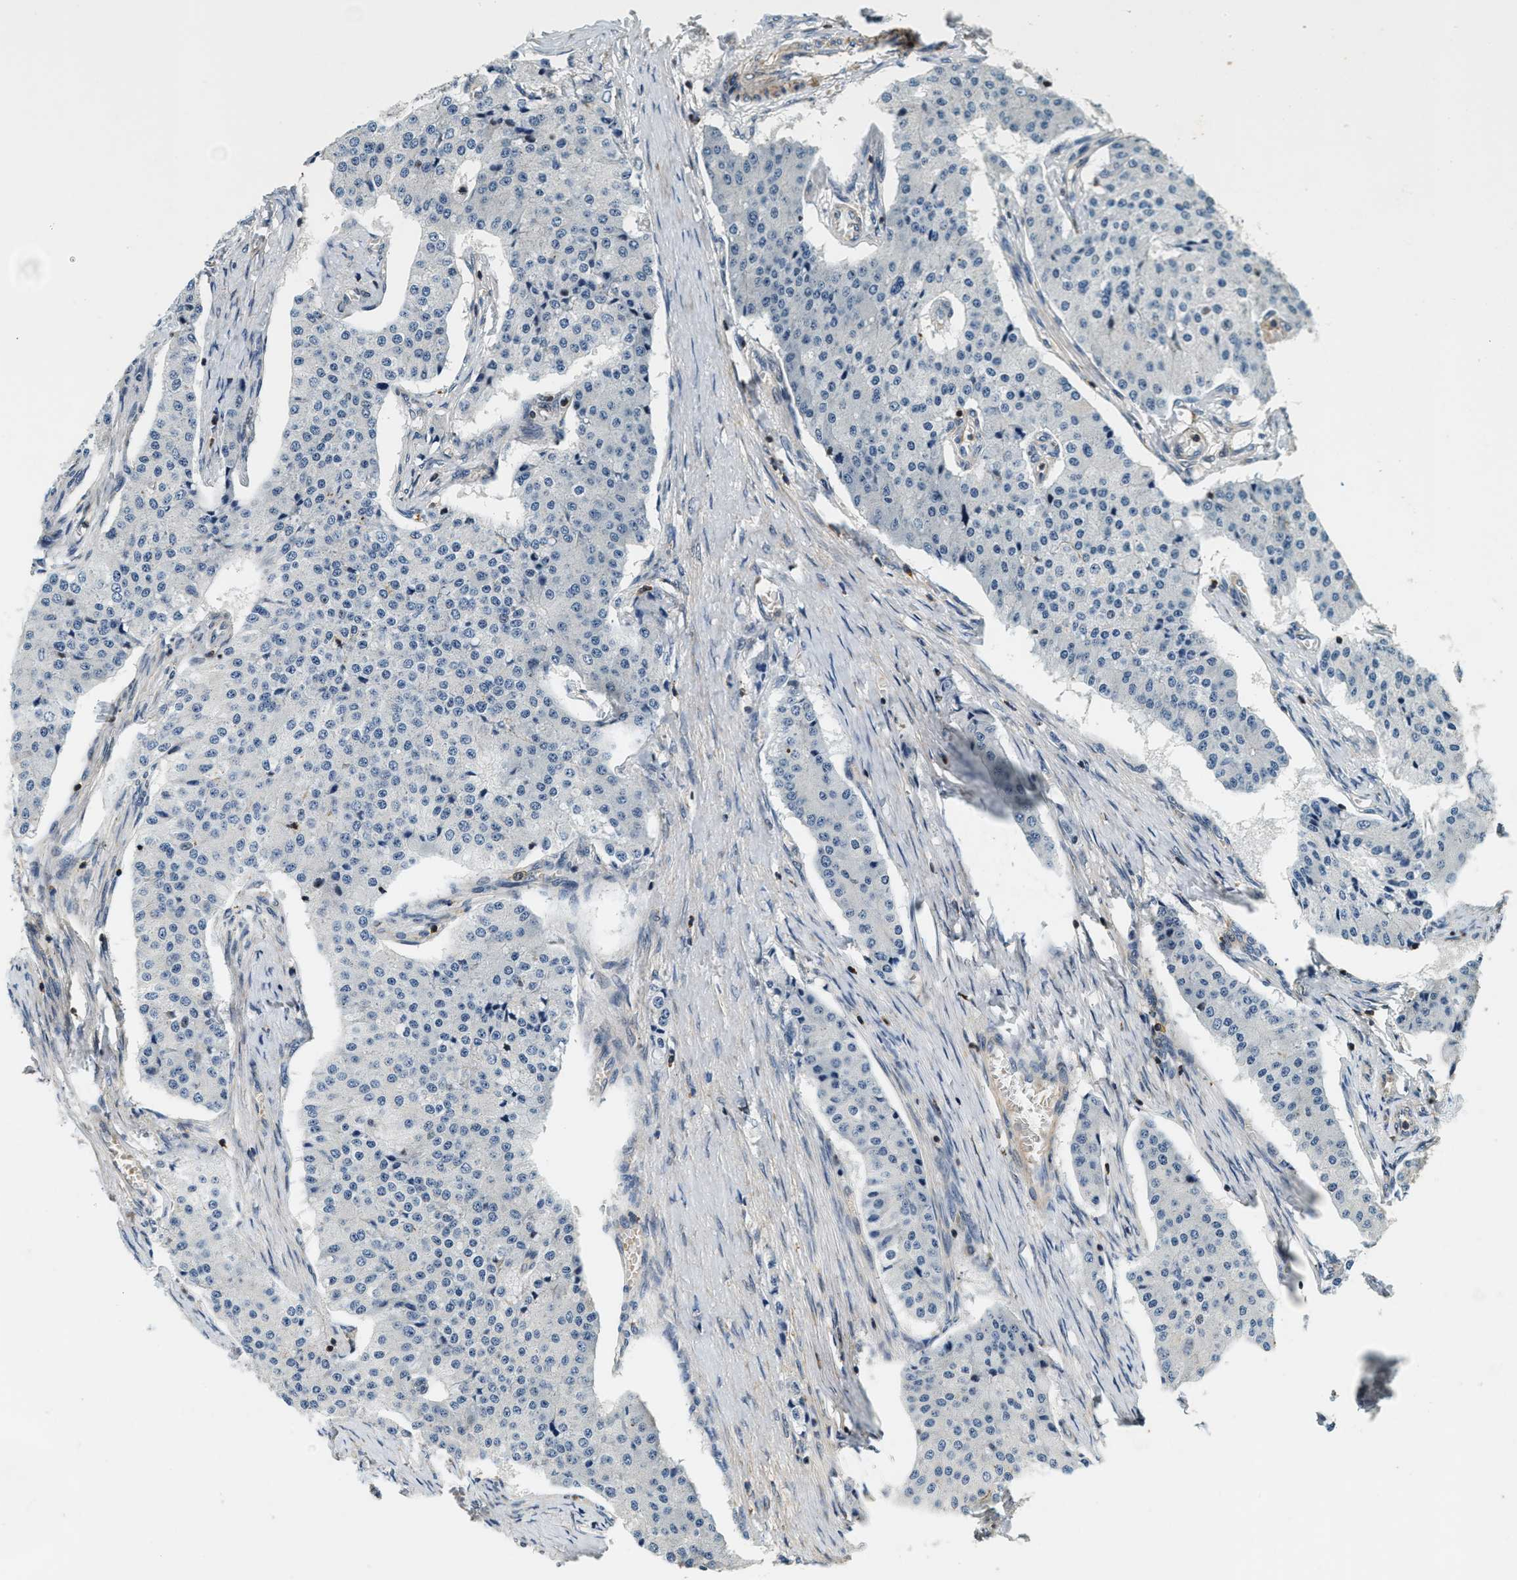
{"staining": {"intensity": "negative", "quantity": "none", "location": "none"}, "tissue": "carcinoid", "cell_type": "Tumor cells", "image_type": "cancer", "snomed": [{"axis": "morphology", "description": "Carcinoid, malignant, NOS"}, {"axis": "topography", "description": "Colon"}], "caption": "IHC of carcinoid shows no expression in tumor cells. (DAB immunohistochemistry (IHC) visualized using brightfield microscopy, high magnification).", "gene": "SAMD9", "patient": {"sex": "female", "age": 52}}